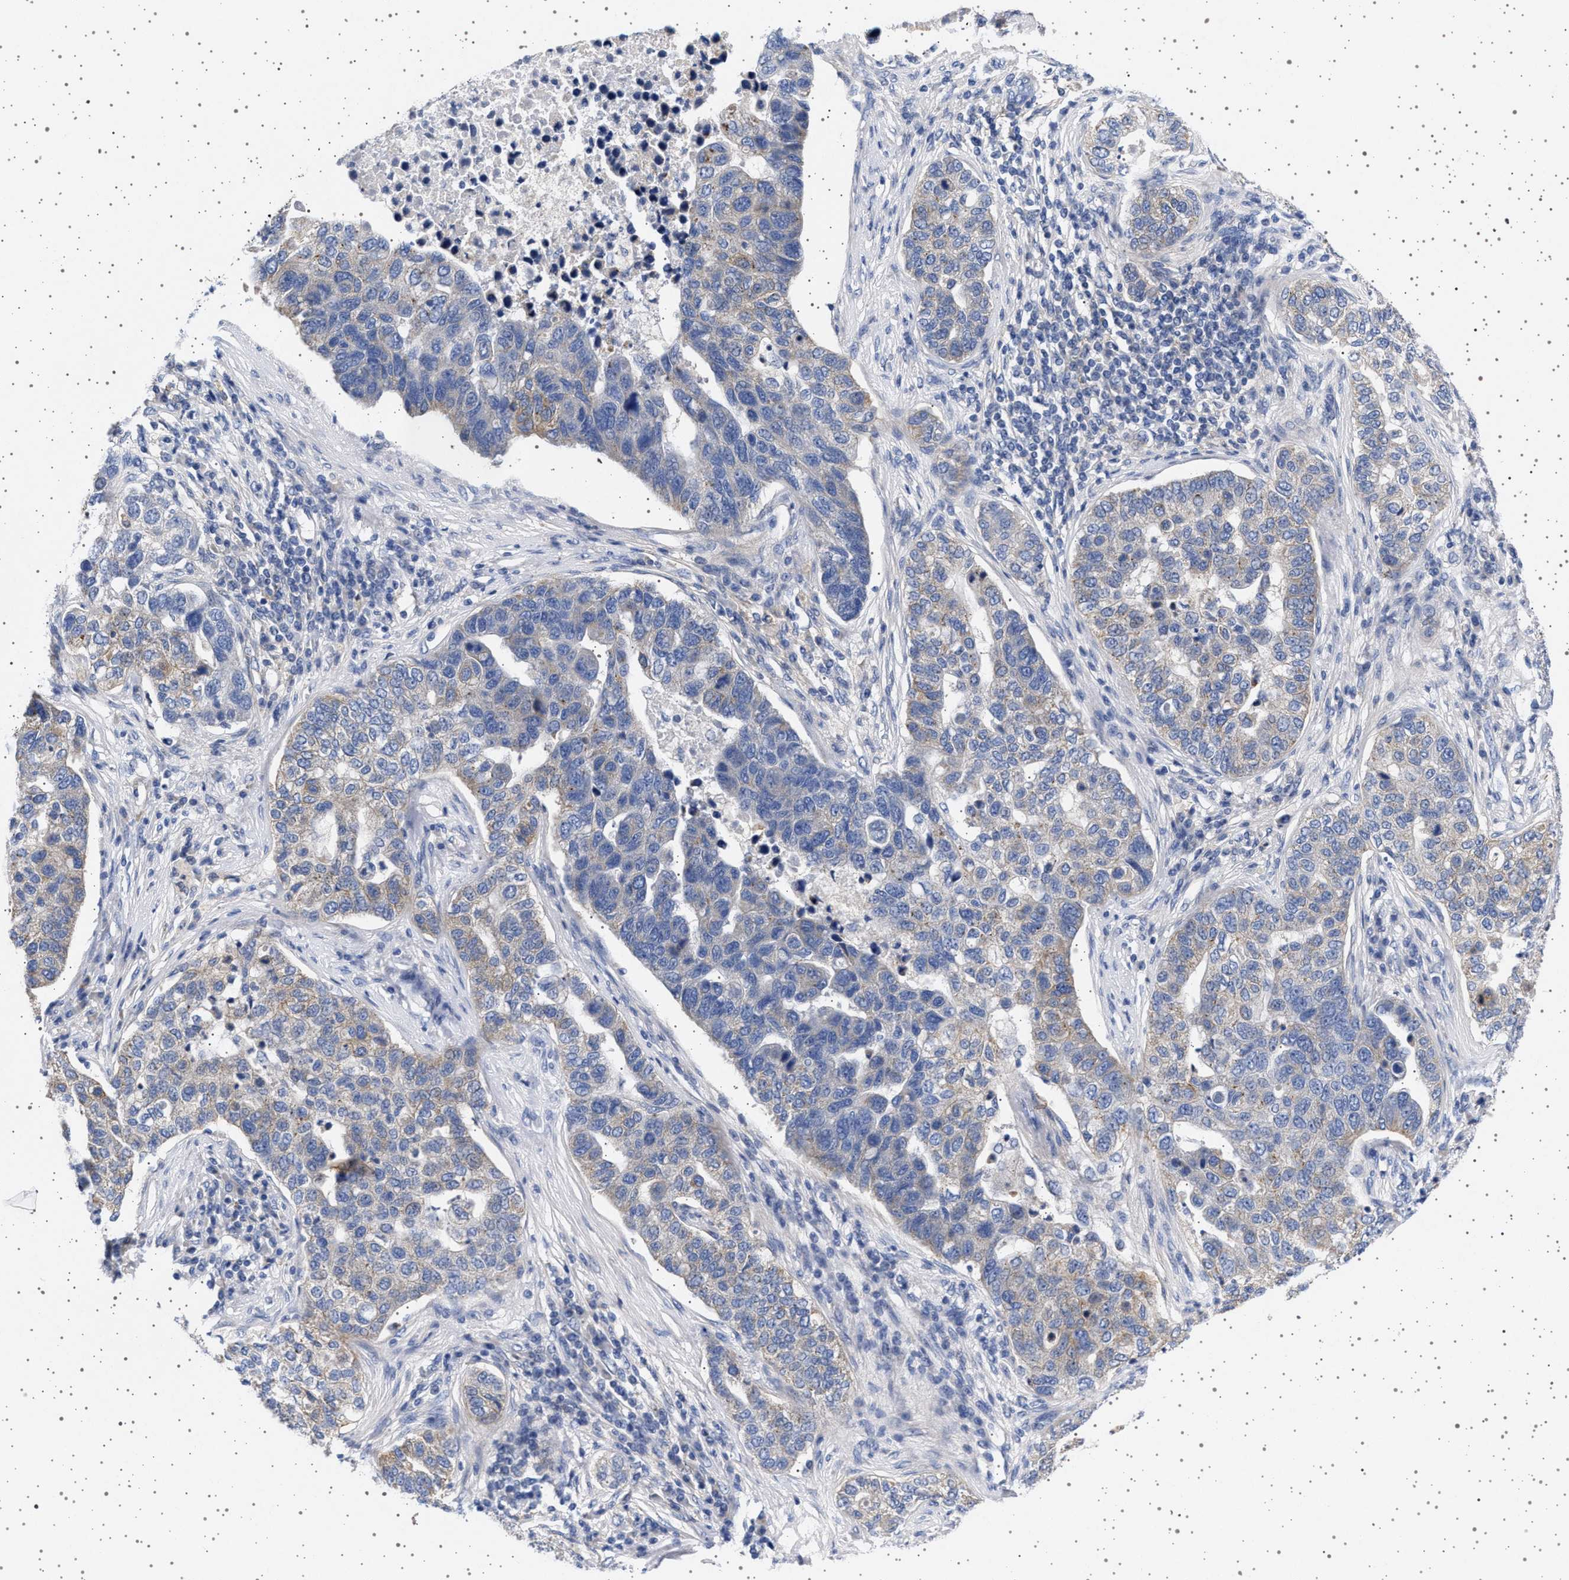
{"staining": {"intensity": "negative", "quantity": "none", "location": "none"}, "tissue": "pancreatic cancer", "cell_type": "Tumor cells", "image_type": "cancer", "snomed": [{"axis": "morphology", "description": "Adenocarcinoma, NOS"}, {"axis": "topography", "description": "Pancreas"}], "caption": "DAB immunohistochemical staining of pancreatic cancer (adenocarcinoma) reveals no significant staining in tumor cells.", "gene": "TRMT10B", "patient": {"sex": "female", "age": 61}}